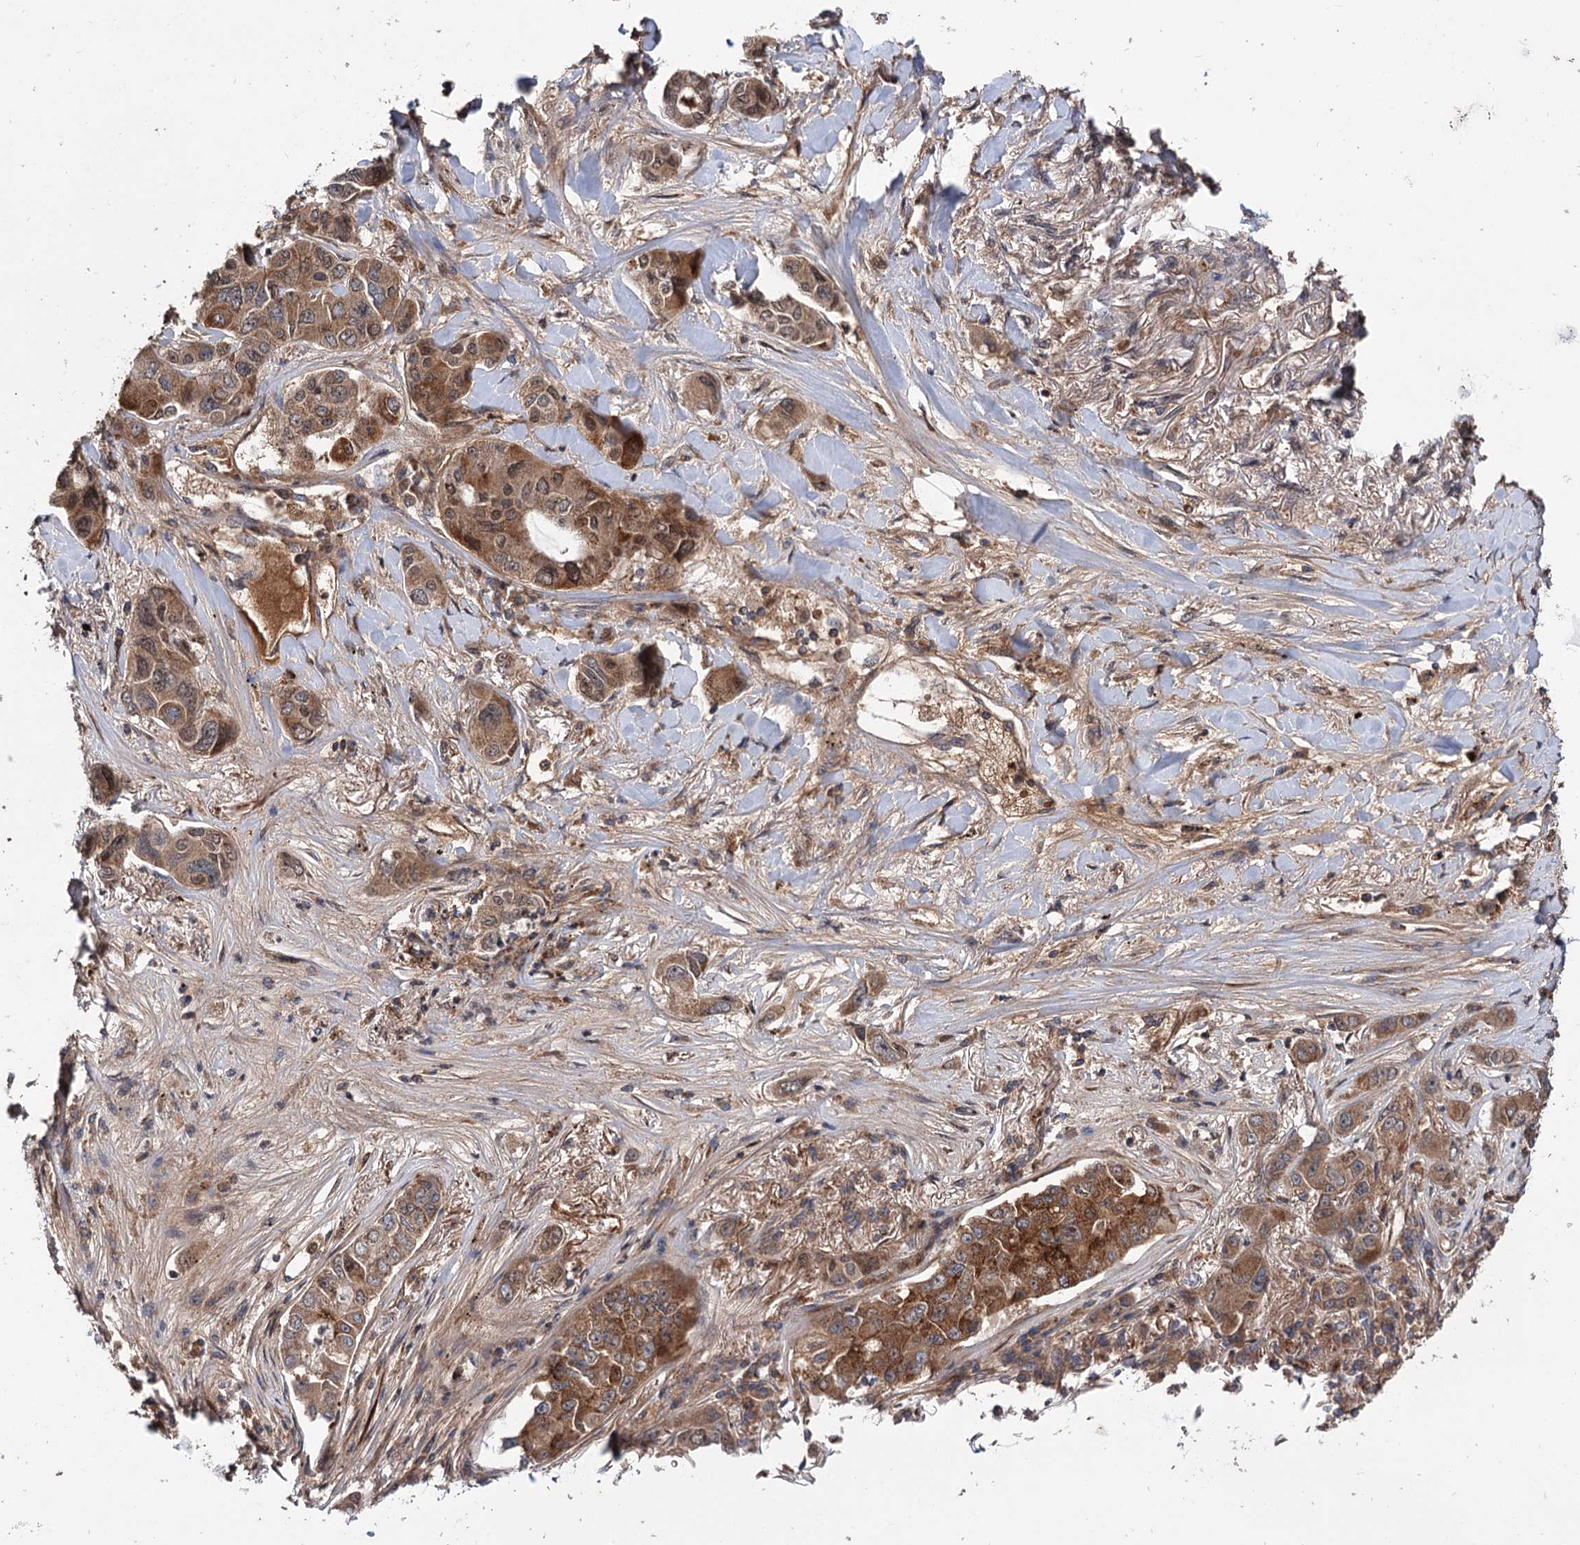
{"staining": {"intensity": "moderate", "quantity": ">75%", "location": "cytoplasmic/membranous"}, "tissue": "lung cancer", "cell_type": "Tumor cells", "image_type": "cancer", "snomed": [{"axis": "morphology", "description": "Adenocarcinoma, NOS"}, {"axis": "topography", "description": "Lung"}], "caption": "Immunohistochemistry photomicrograph of neoplastic tissue: lung cancer (adenocarcinoma) stained using immunohistochemistry (IHC) demonstrates medium levels of moderate protein expression localized specifically in the cytoplasmic/membranous of tumor cells, appearing as a cytoplasmic/membranous brown color.", "gene": "RNF111", "patient": {"sex": "male", "age": 49}}